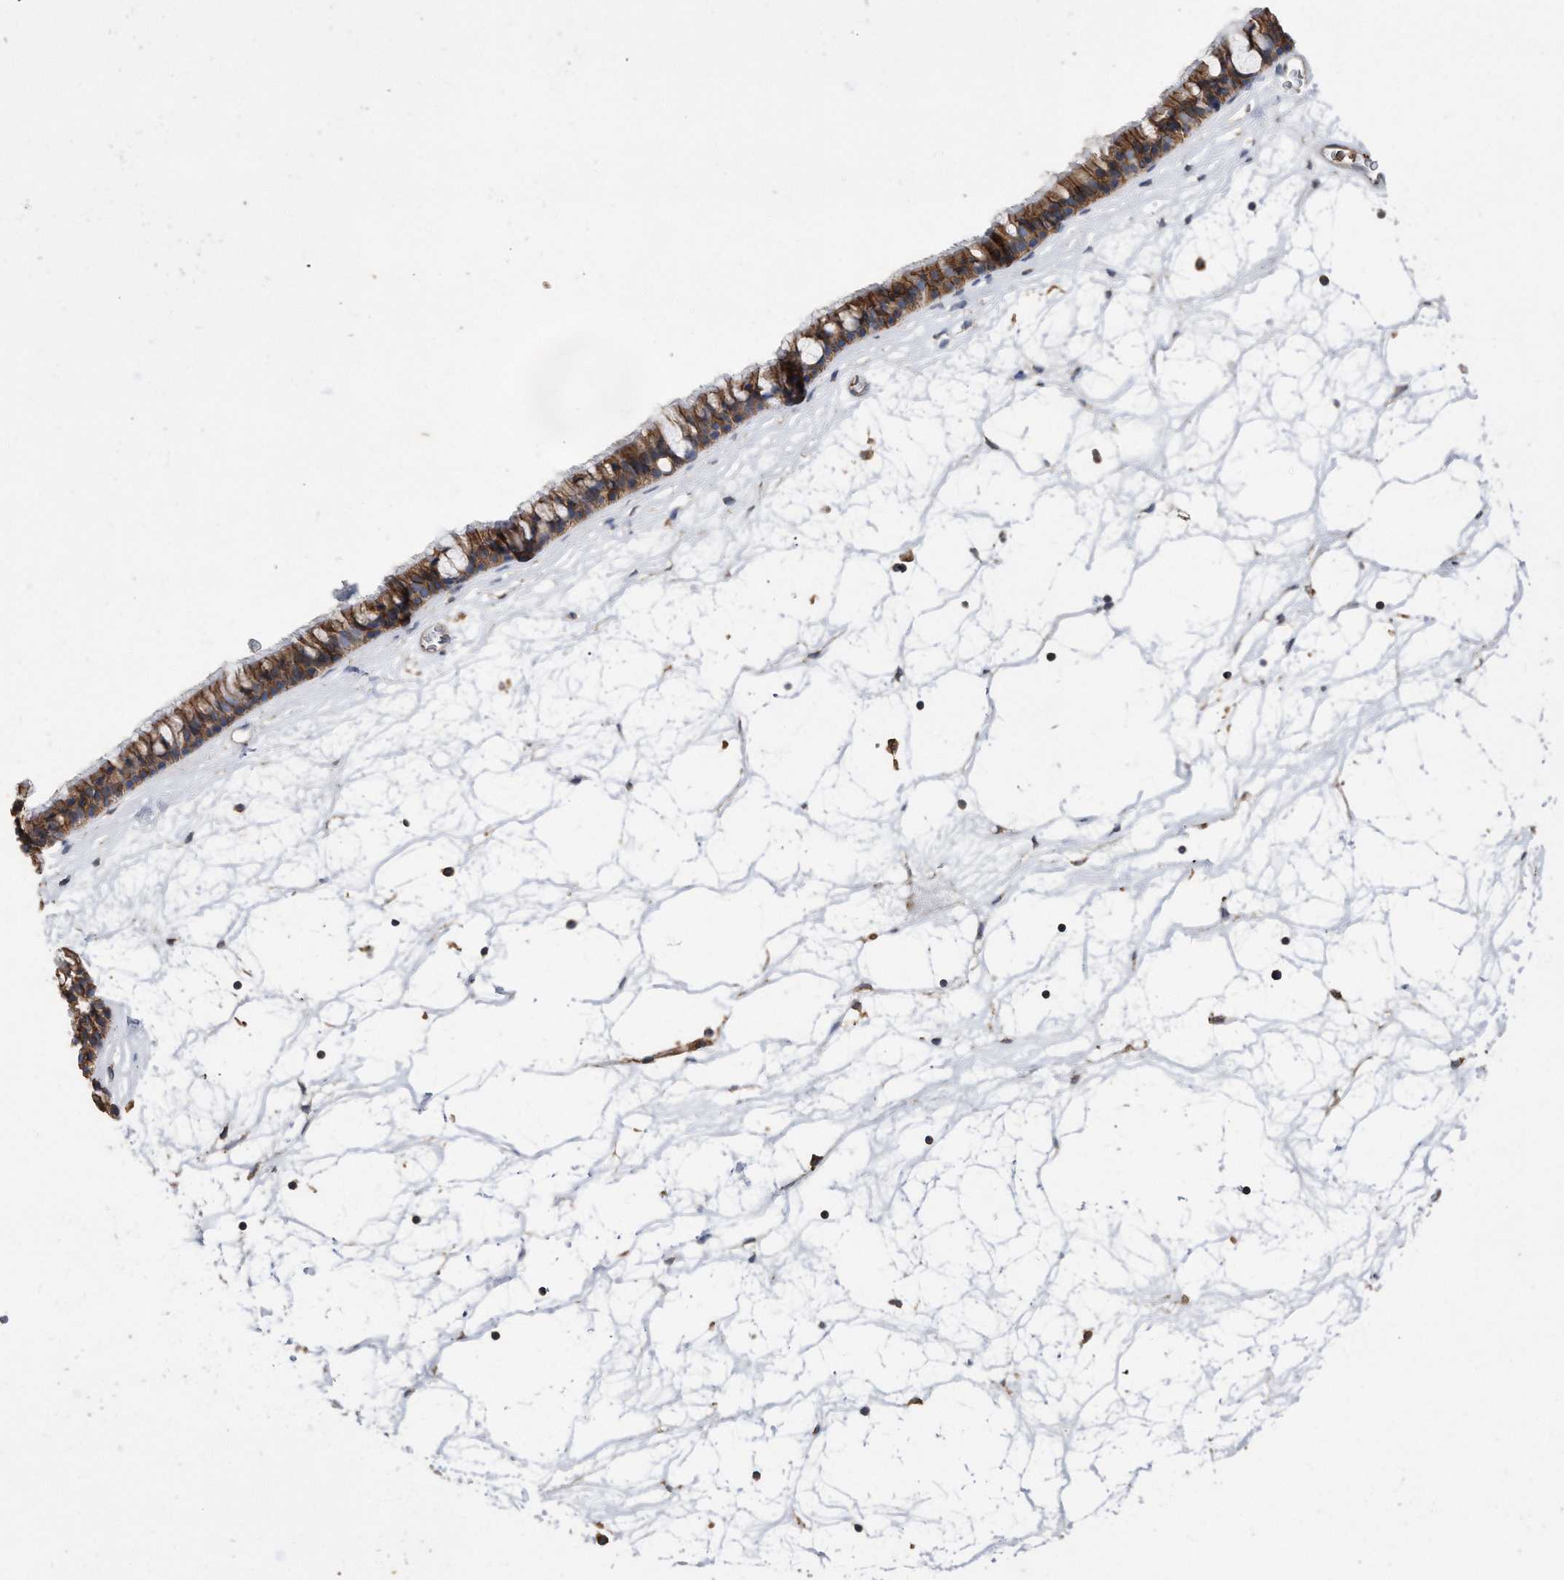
{"staining": {"intensity": "moderate", "quantity": ">75%", "location": "cytoplasmic/membranous"}, "tissue": "nasopharynx", "cell_type": "Respiratory epithelial cells", "image_type": "normal", "snomed": [{"axis": "morphology", "description": "Normal tissue, NOS"}, {"axis": "topography", "description": "Nasopharynx"}], "caption": "Moderate cytoplasmic/membranous expression for a protein is seen in about >75% of respiratory epithelial cells of benign nasopharynx using immunohistochemistry (IHC).", "gene": "CDCP1", "patient": {"sex": "male", "age": 64}}